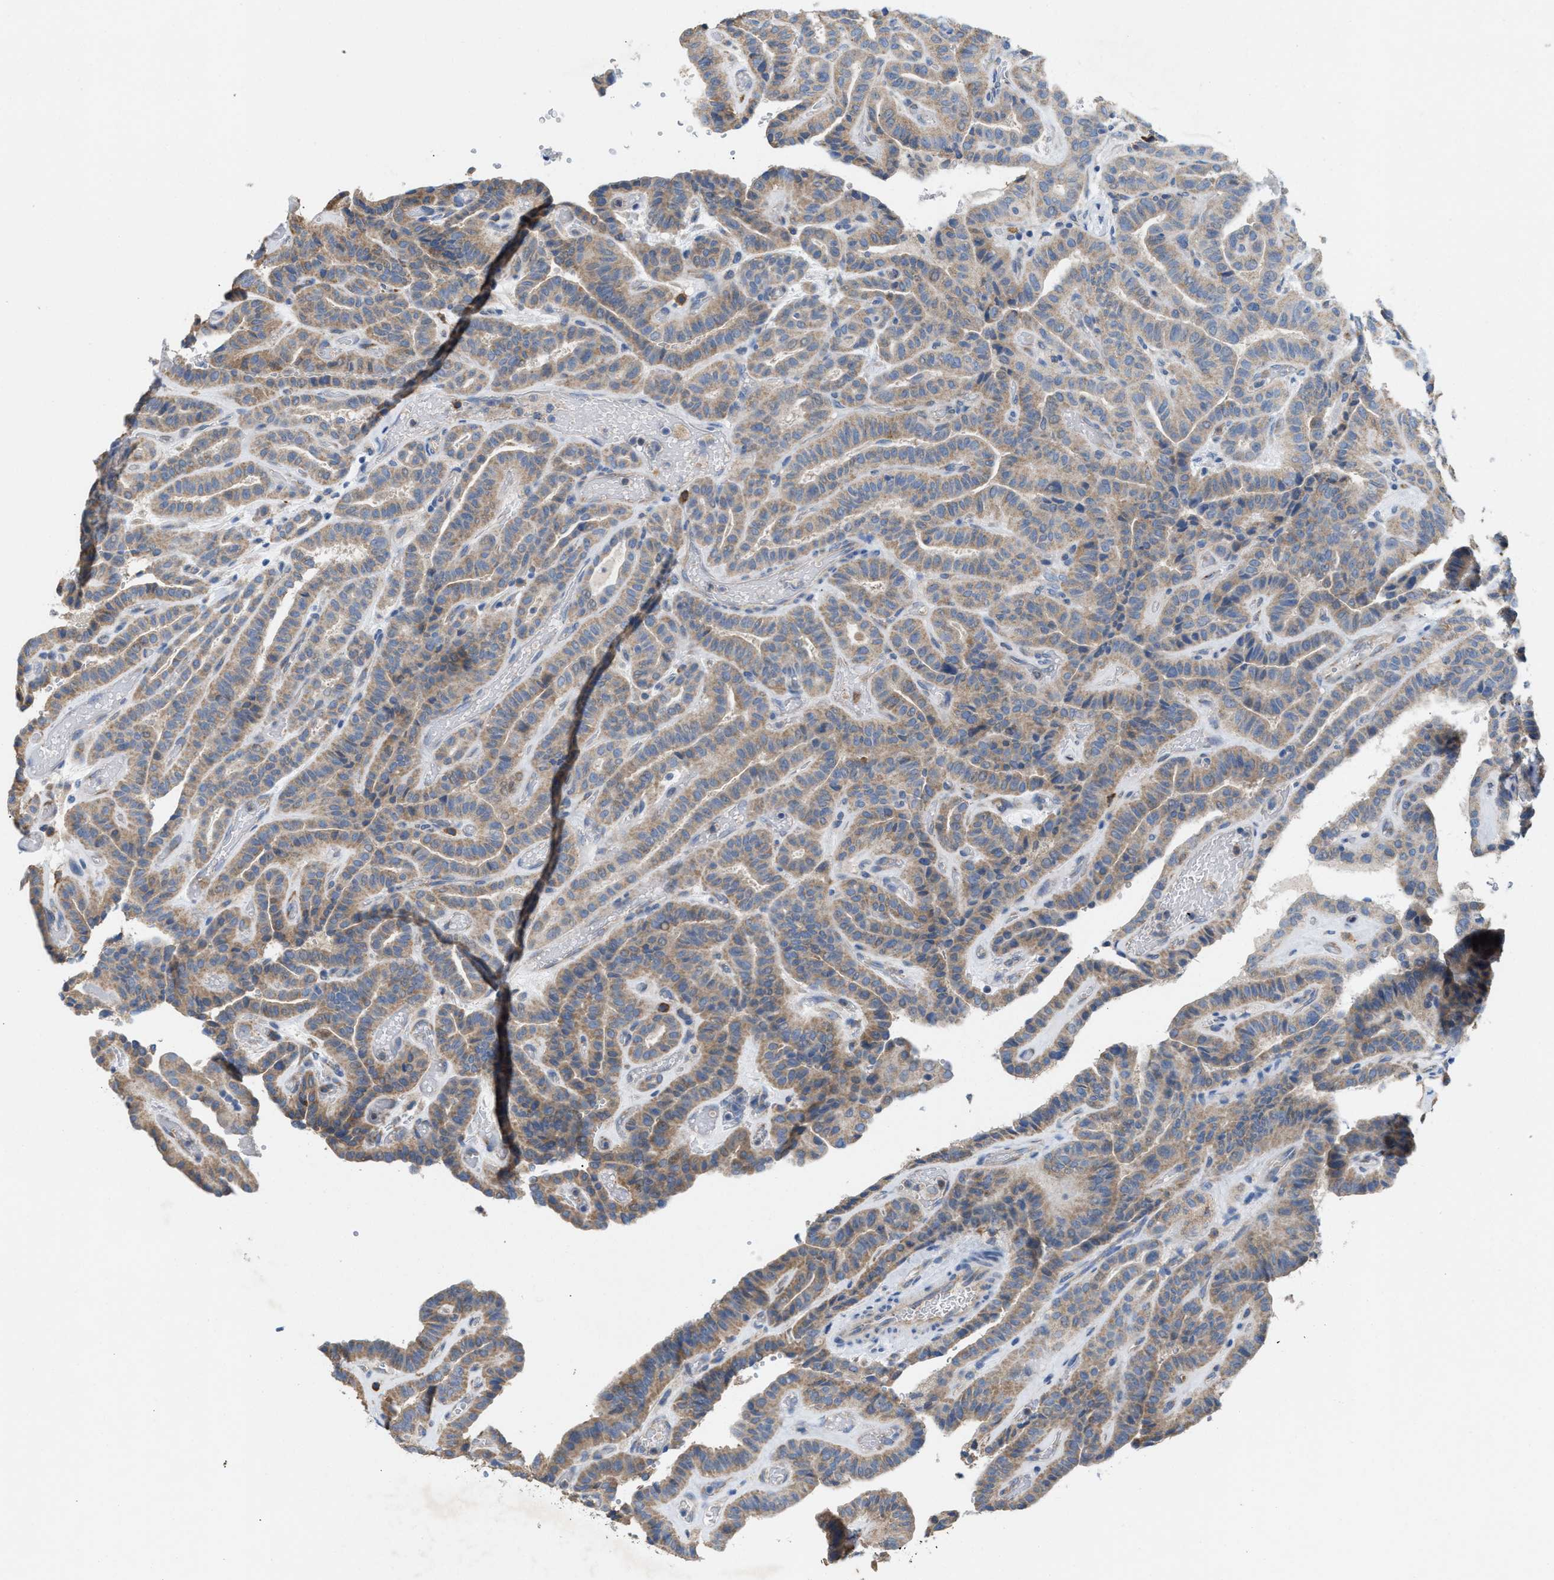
{"staining": {"intensity": "weak", "quantity": ">75%", "location": "cytoplasmic/membranous"}, "tissue": "thyroid cancer", "cell_type": "Tumor cells", "image_type": "cancer", "snomed": [{"axis": "morphology", "description": "Papillary adenocarcinoma, NOS"}, {"axis": "topography", "description": "Thyroid gland"}], "caption": "Immunohistochemical staining of human papillary adenocarcinoma (thyroid) displays weak cytoplasmic/membranous protein staining in approximately >75% of tumor cells.", "gene": "DYNC2I1", "patient": {"sex": "male", "age": 77}}